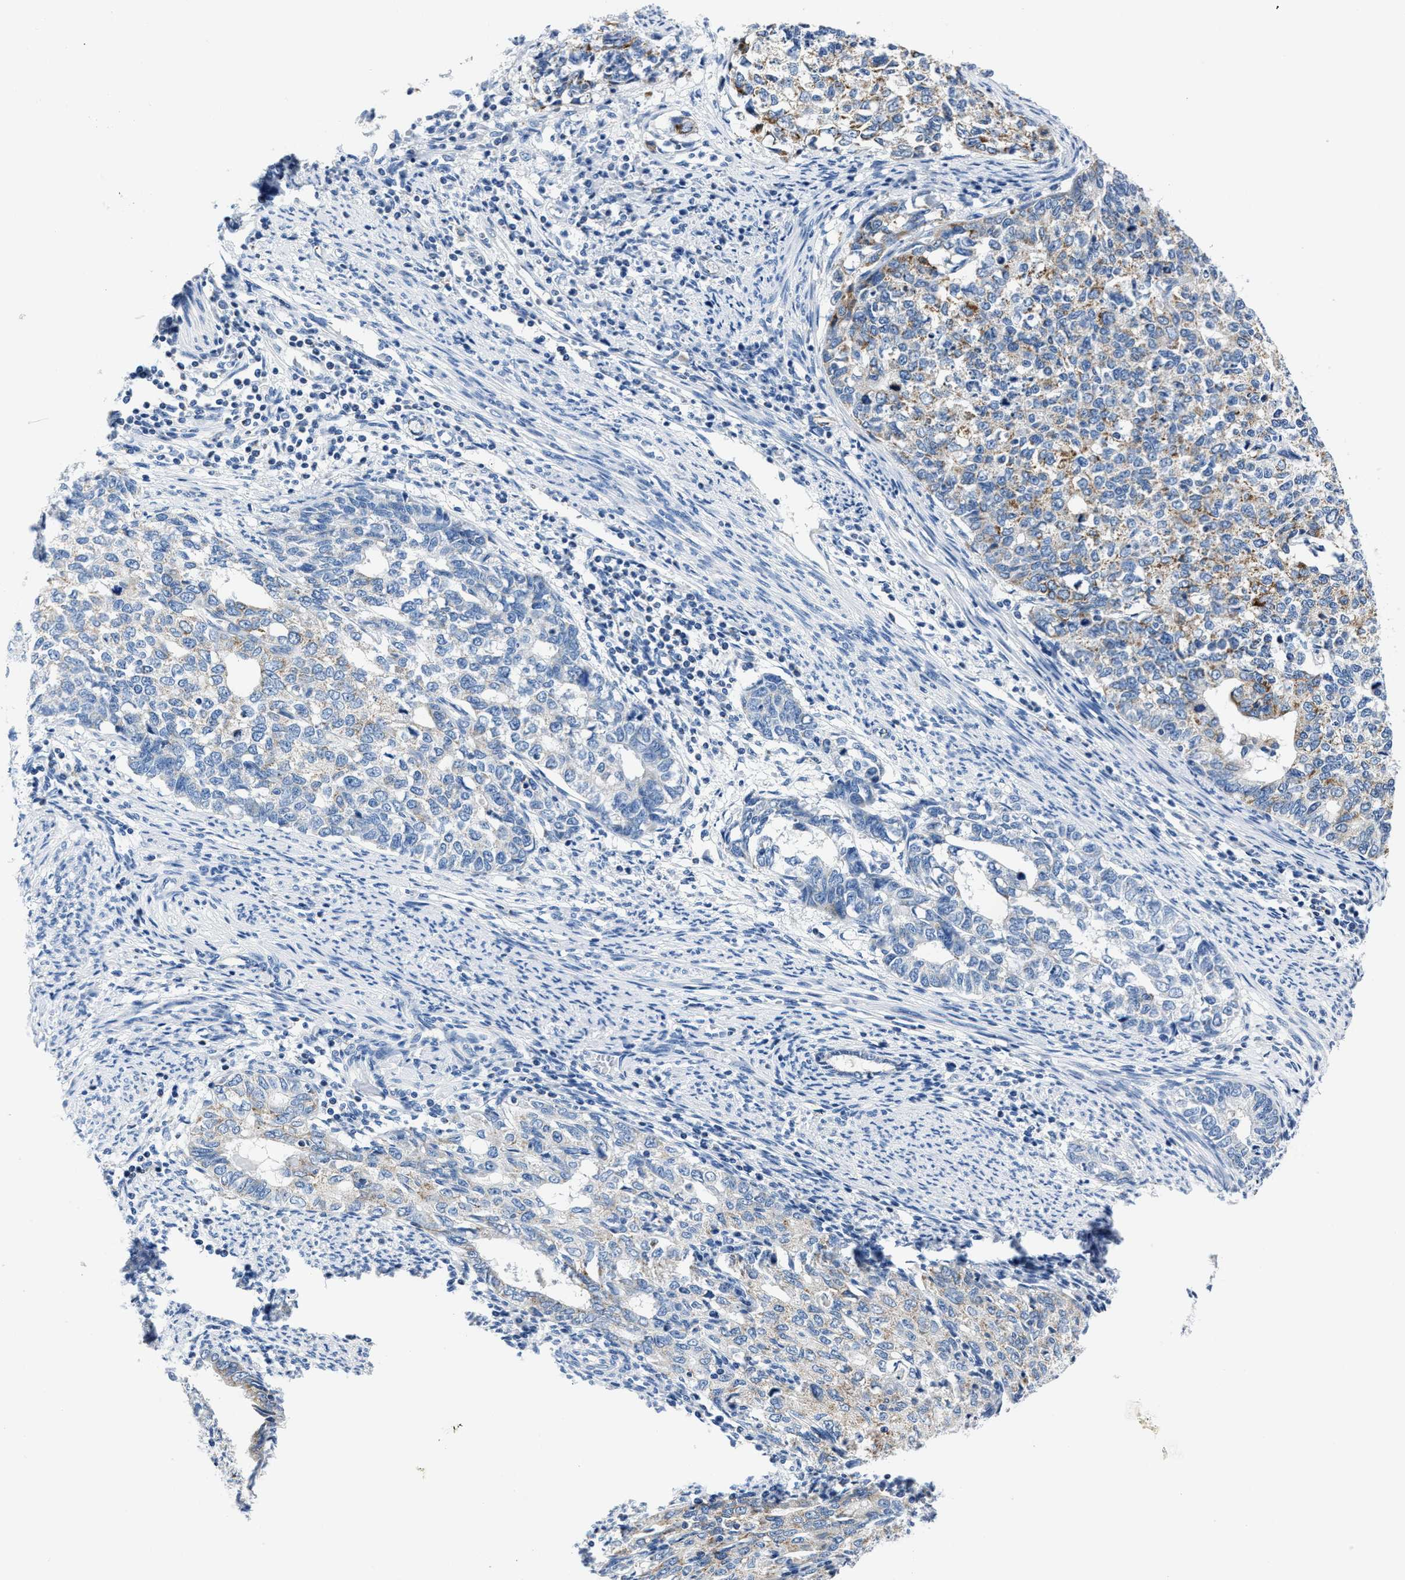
{"staining": {"intensity": "weak", "quantity": "25%-75%", "location": "cytoplasmic/membranous"}, "tissue": "cervical cancer", "cell_type": "Tumor cells", "image_type": "cancer", "snomed": [{"axis": "morphology", "description": "Squamous cell carcinoma, NOS"}, {"axis": "topography", "description": "Cervix"}], "caption": "IHC of cervical cancer displays low levels of weak cytoplasmic/membranous positivity in approximately 25%-75% of tumor cells.", "gene": "AMACR", "patient": {"sex": "female", "age": 63}}